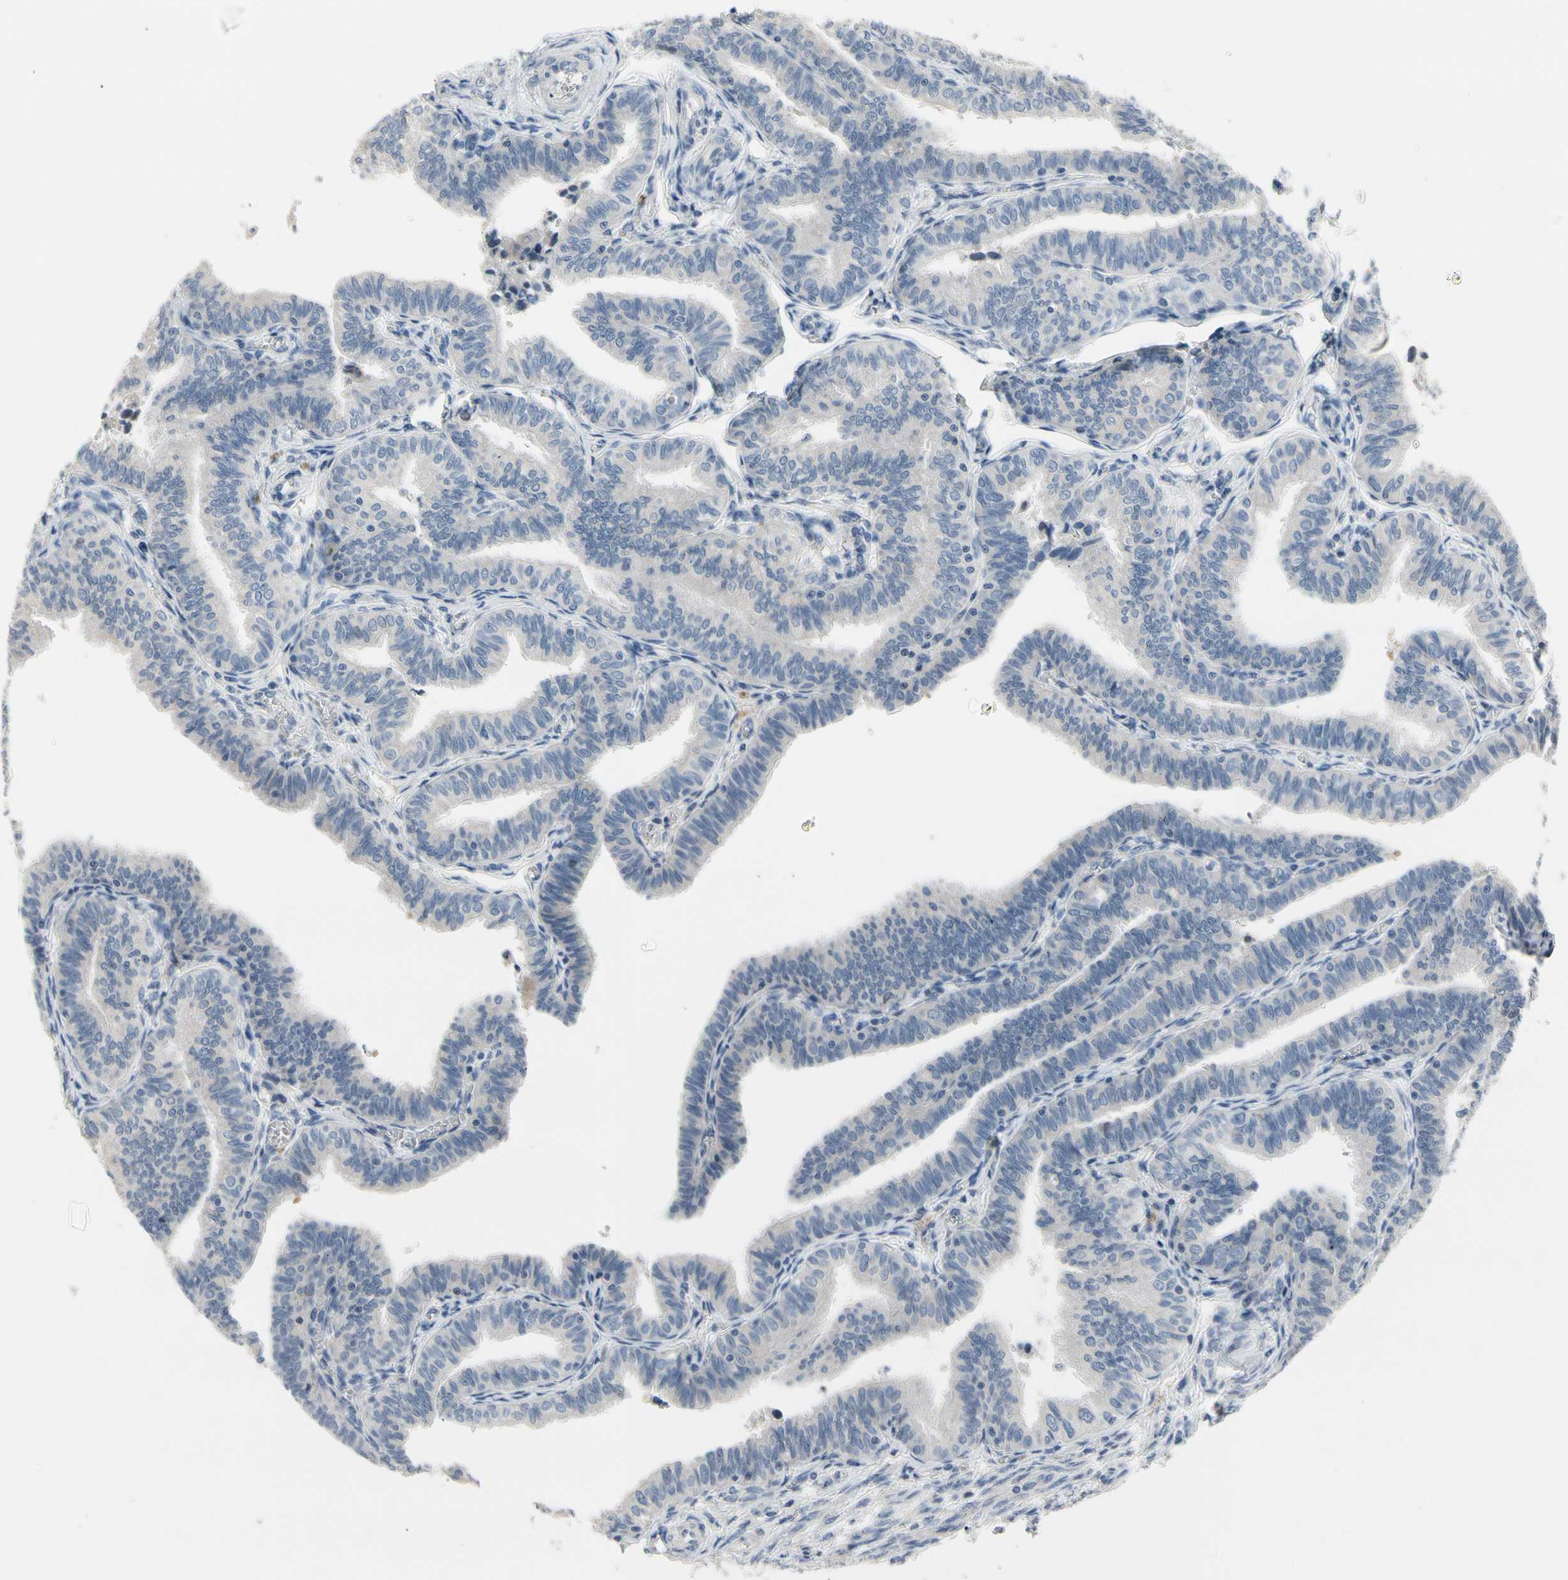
{"staining": {"intensity": "negative", "quantity": "none", "location": "none"}, "tissue": "fallopian tube", "cell_type": "Glandular cells", "image_type": "normal", "snomed": [{"axis": "morphology", "description": "Normal tissue, NOS"}, {"axis": "topography", "description": "Fallopian tube"}], "caption": "A high-resolution histopathology image shows IHC staining of normal fallopian tube, which demonstrates no significant positivity in glandular cells. The staining is performed using DAB brown chromogen with nuclei counter-stained in using hematoxylin.", "gene": "NFASC", "patient": {"sex": "female", "age": 46}}